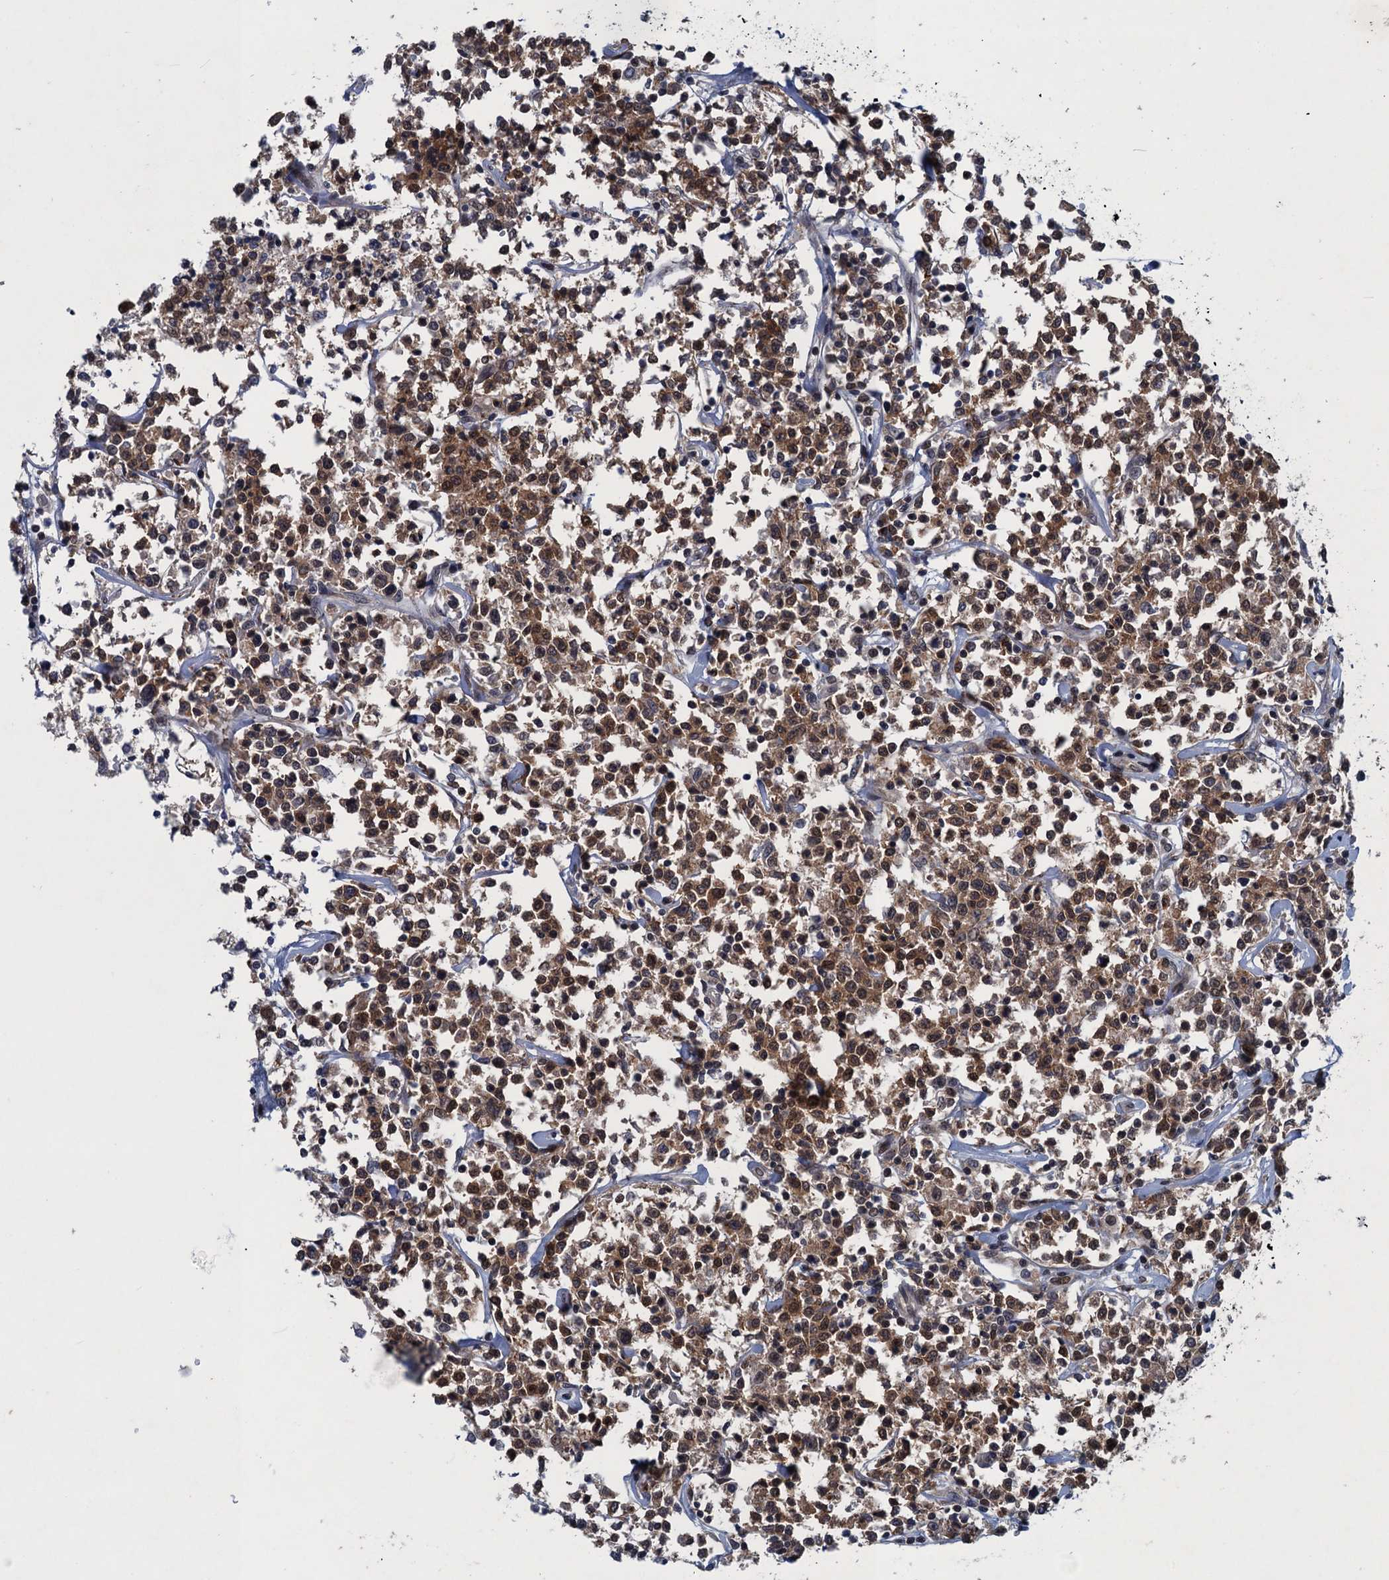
{"staining": {"intensity": "moderate", "quantity": ">75%", "location": "cytoplasmic/membranous,nuclear"}, "tissue": "lymphoma", "cell_type": "Tumor cells", "image_type": "cancer", "snomed": [{"axis": "morphology", "description": "Malignant lymphoma, non-Hodgkin's type, Low grade"}, {"axis": "topography", "description": "Small intestine"}], "caption": "This image shows IHC staining of human malignant lymphoma, non-Hodgkin's type (low-grade), with medium moderate cytoplasmic/membranous and nuclear expression in approximately >75% of tumor cells.", "gene": "RNF165", "patient": {"sex": "female", "age": 59}}